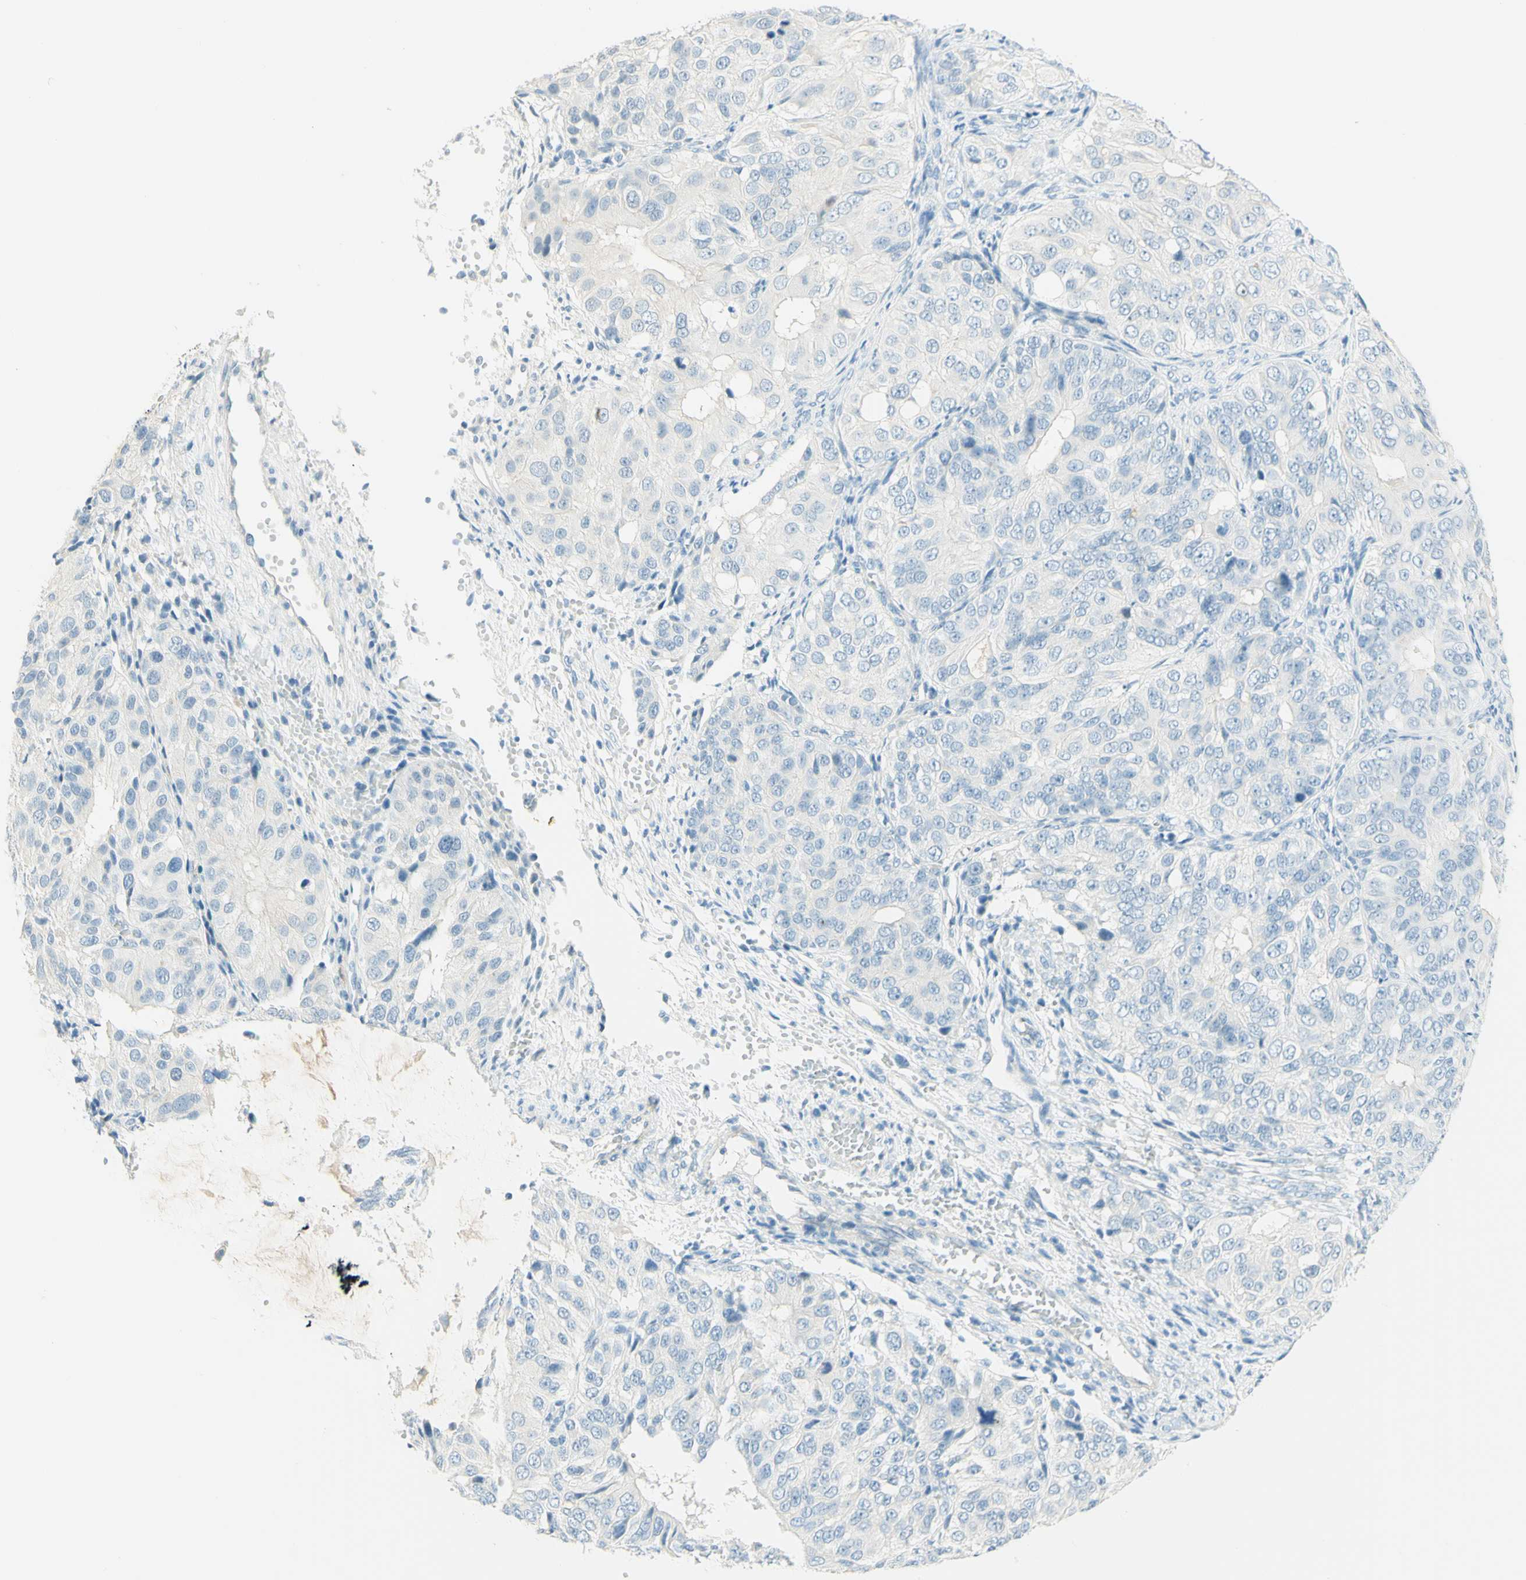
{"staining": {"intensity": "negative", "quantity": "none", "location": "none"}, "tissue": "ovarian cancer", "cell_type": "Tumor cells", "image_type": "cancer", "snomed": [{"axis": "morphology", "description": "Carcinoma, endometroid"}, {"axis": "topography", "description": "Ovary"}], "caption": "Immunohistochemistry (IHC) micrograph of human ovarian cancer (endometroid carcinoma) stained for a protein (brown), which demonstrates no expression in tumor cells.", "gene": "TMEM132D", "patient": {"sex": "female", "age": 51}}